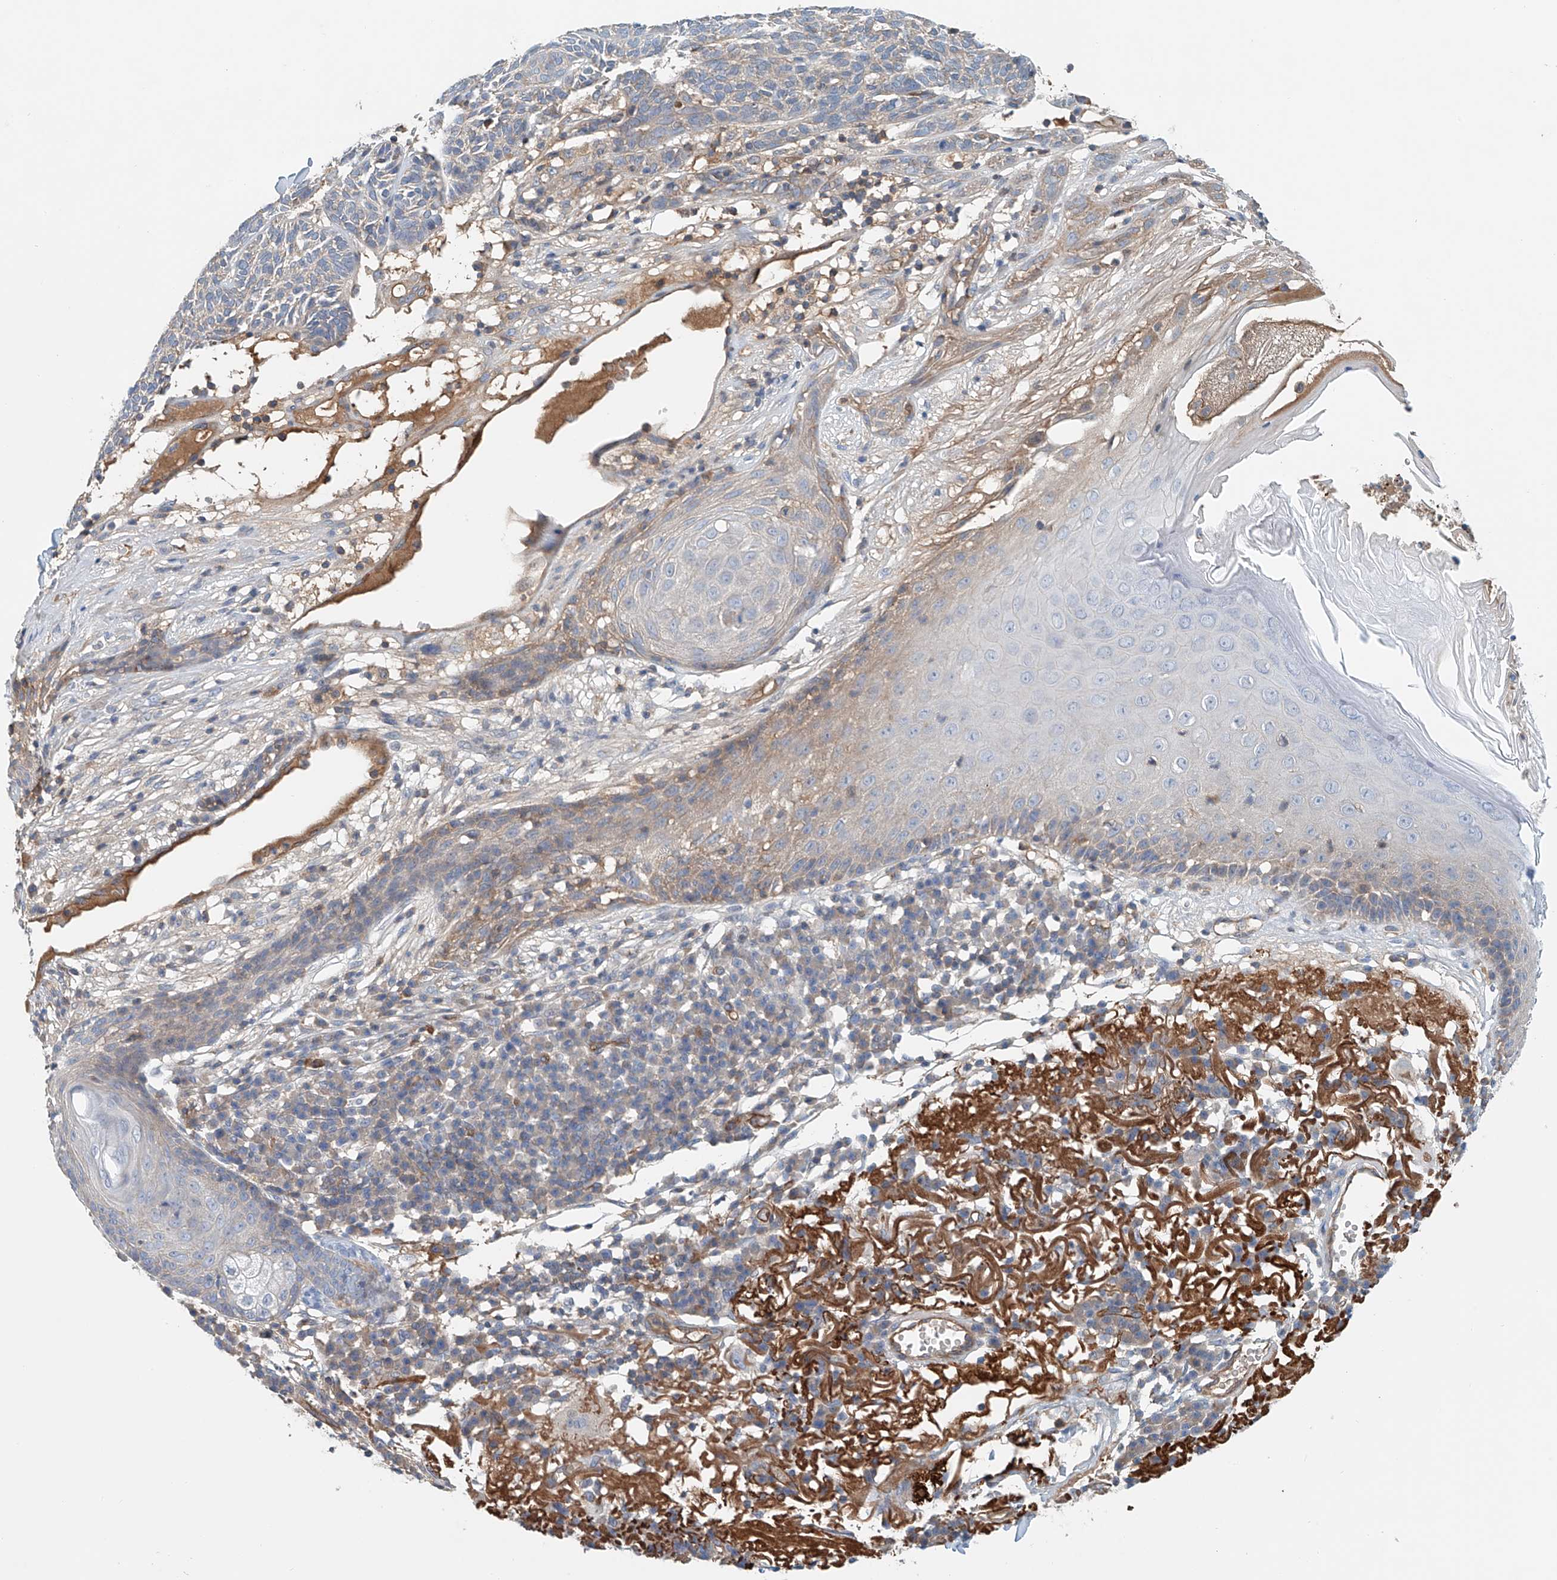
{"staining": {"intensity": "weak", "quantity": "<25%", "location": "cytoplasmic/membranous"}, "tissue": "skin cancer", "cell_type": "Tumor cells", "image_type": "cancer", "snomed": [{"axis": "morphology", "description": "Squamous cell carcinoma, NOS"}, {"axis": "topography", "description": "Skin"}], "caption": "High magnification brightfield microscopy of skin squamous cell carcinoma stained with DAB (brown) and counterstained with hematoxylin (blue): tumor cells show no significant expression.", "gene": "FRYL", "patient": {"sex": "female", "age": 90}}